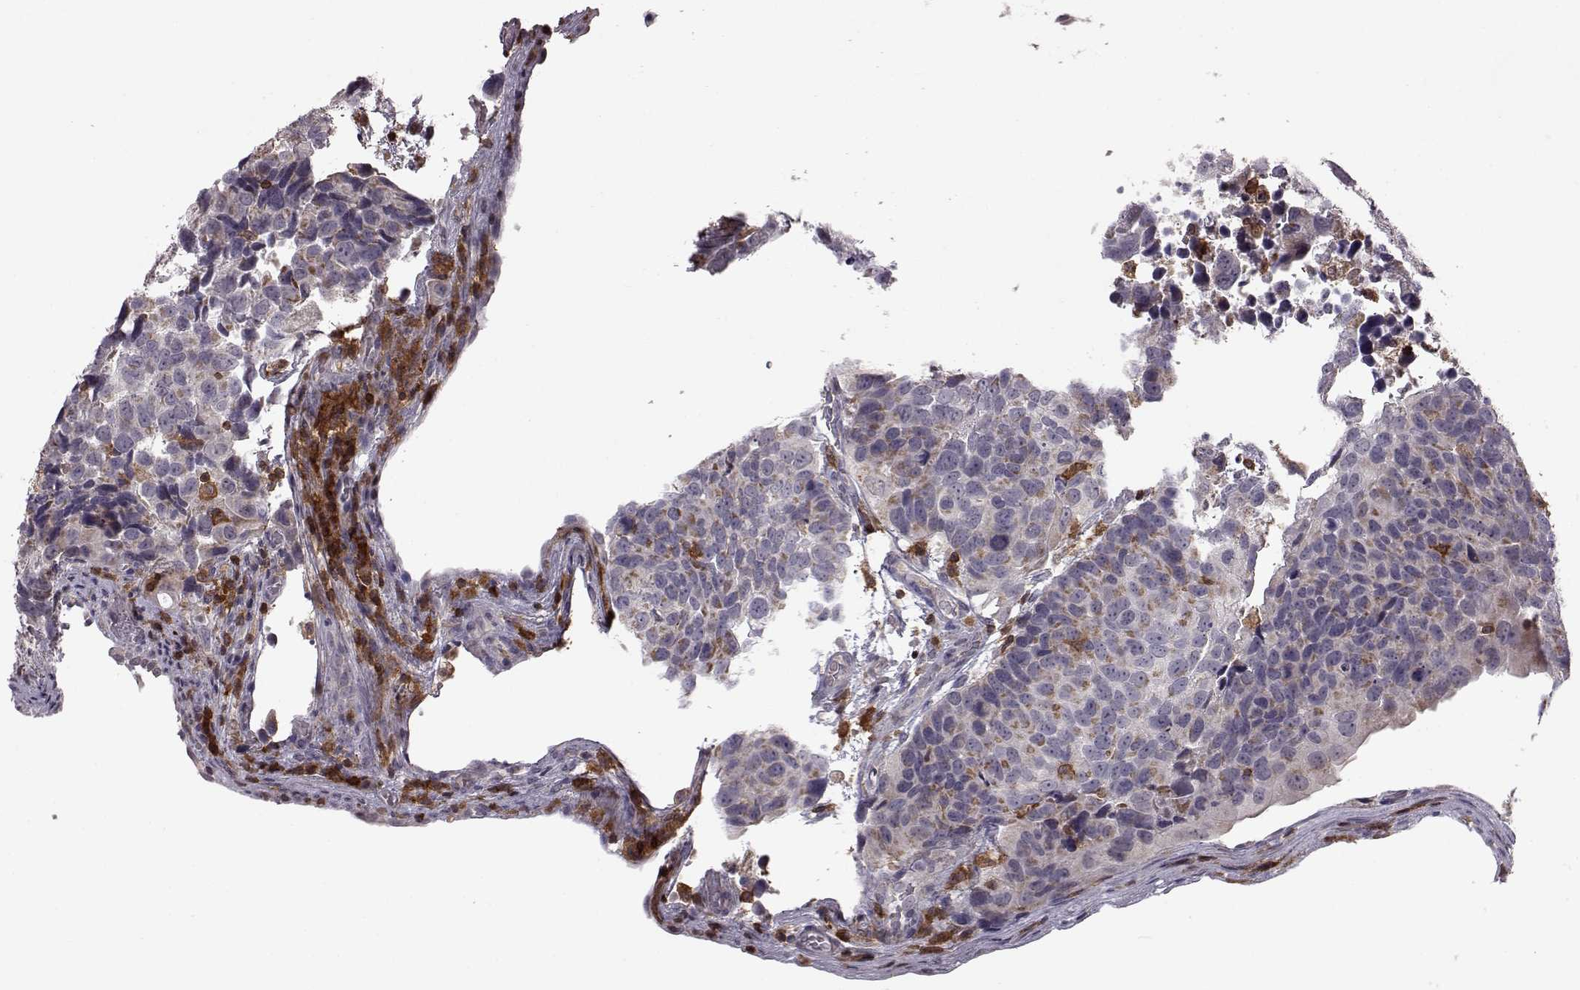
{"staining": {"intensity": "negative", "quantity": "none", "location": "none"}, "tissue": "urothelial cancer", "cell_type": "Tumor cells", "image_type": "cancer", "snomed": [{"axis": "morphology", "description": "Urothelial carcinoma, High grade"}, {"axis": "topography", "description": "Urinary bladder"}], "caption": "Urothelial cancer stained for a protein using immunohistochemistry demonstrates no staining tumor cells.", "gene": "DOK2", "patient": {"sex": "male", "age": 60}}